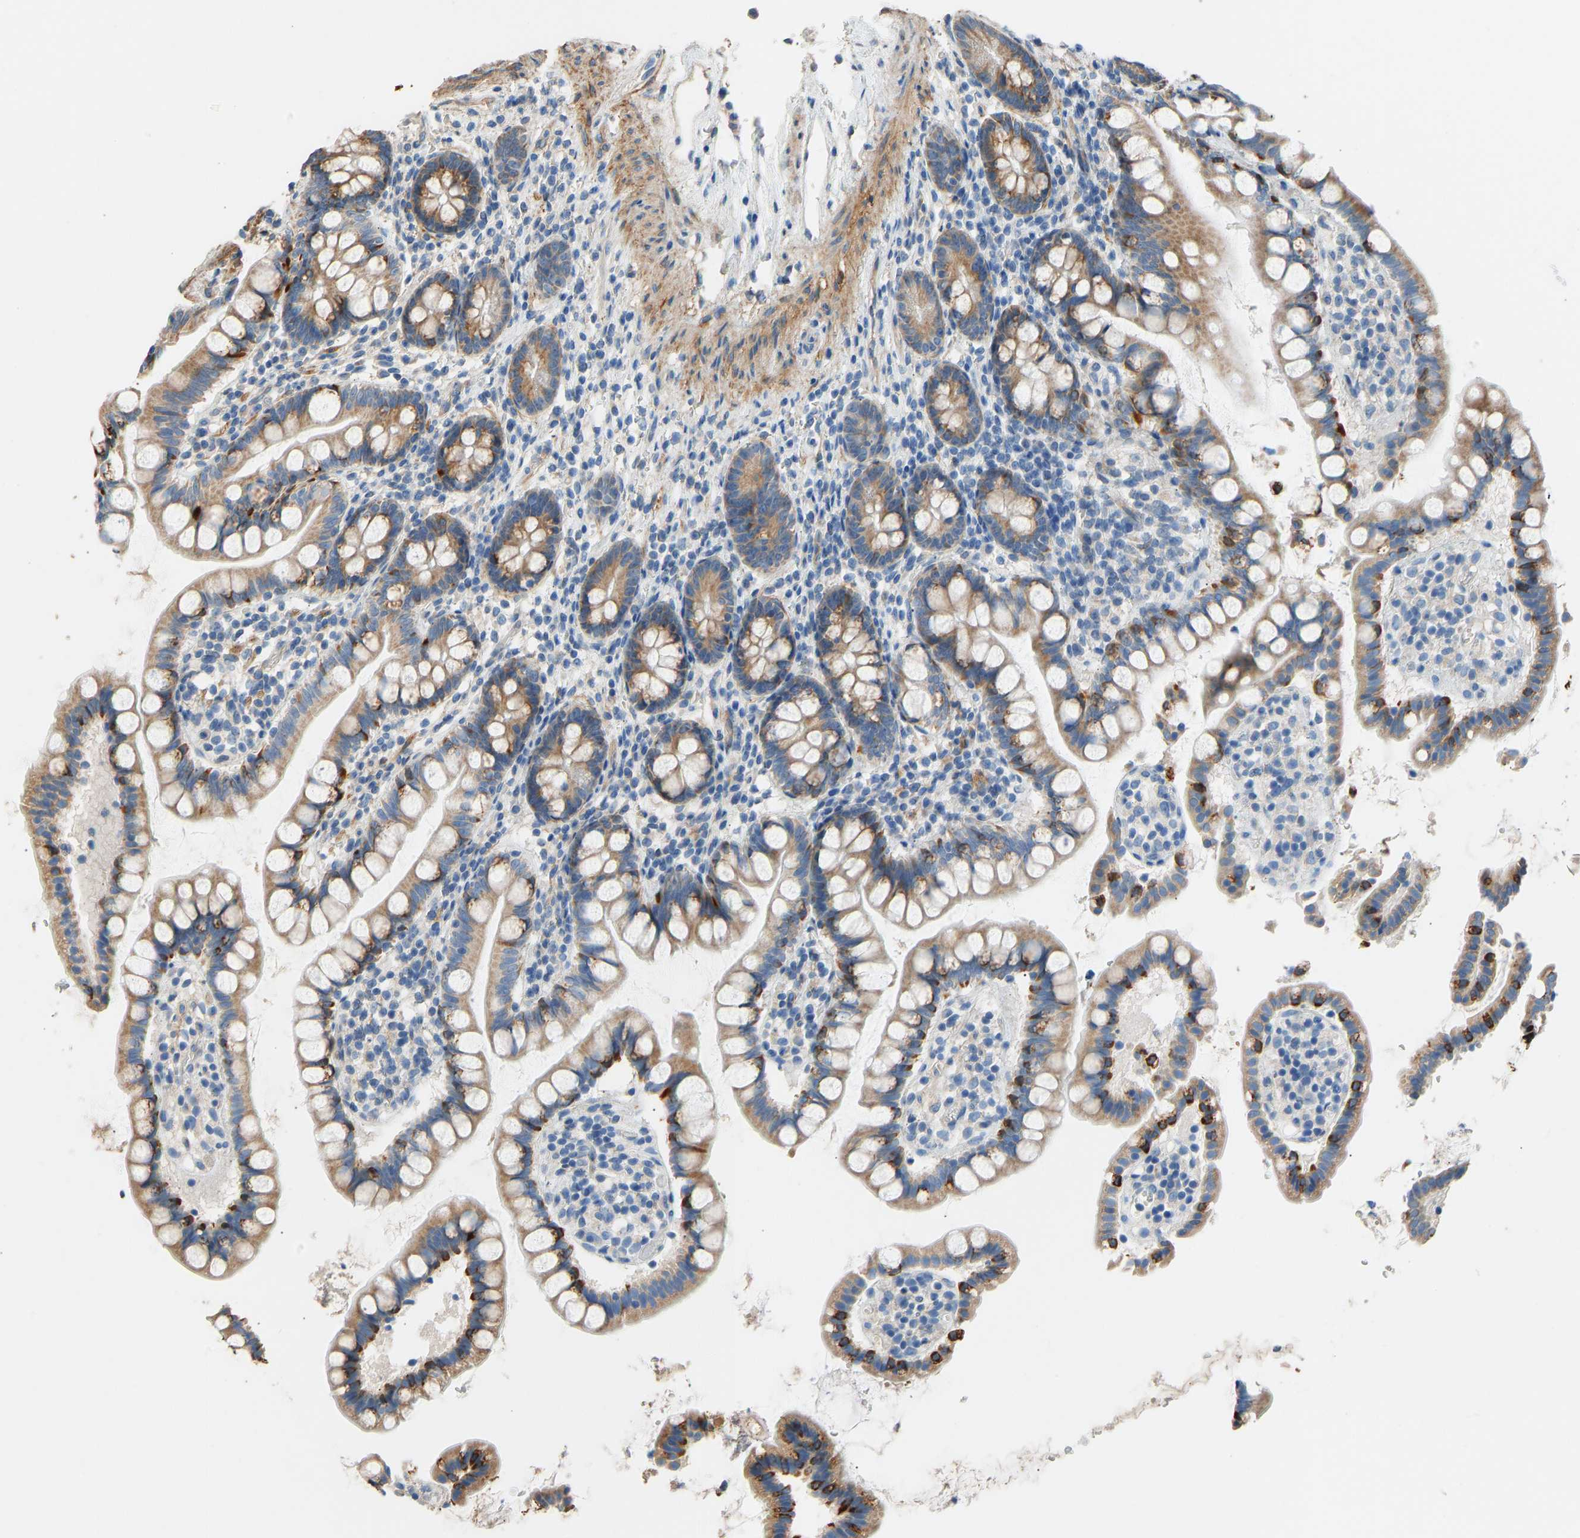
{"staining": {"intensity": "moderate", "quantity": ">75%", "location": "cytoplasmic/membranous"}, "tissue": "small intestine", "cell_type": "Glandular cells", "image_type": "normal", "snomed": [{"axis": "morphology", "description": "Normal tissue, NOS"}, {"axis": "topography", "description": "Small intestine"}], "caption": "Immunohistochemistry (IHC) photomicrograph of unremarkable small intestine: human small intestine stained using IHC reveals medium levels of moderate protein expression localized specifically in the cytoplasmic/membranous of glandular cells, appearing as a cytoplasmic/membranous brown color.", "gene": "TGFBR3", "patient": {"sex": "female", "age": 84}}